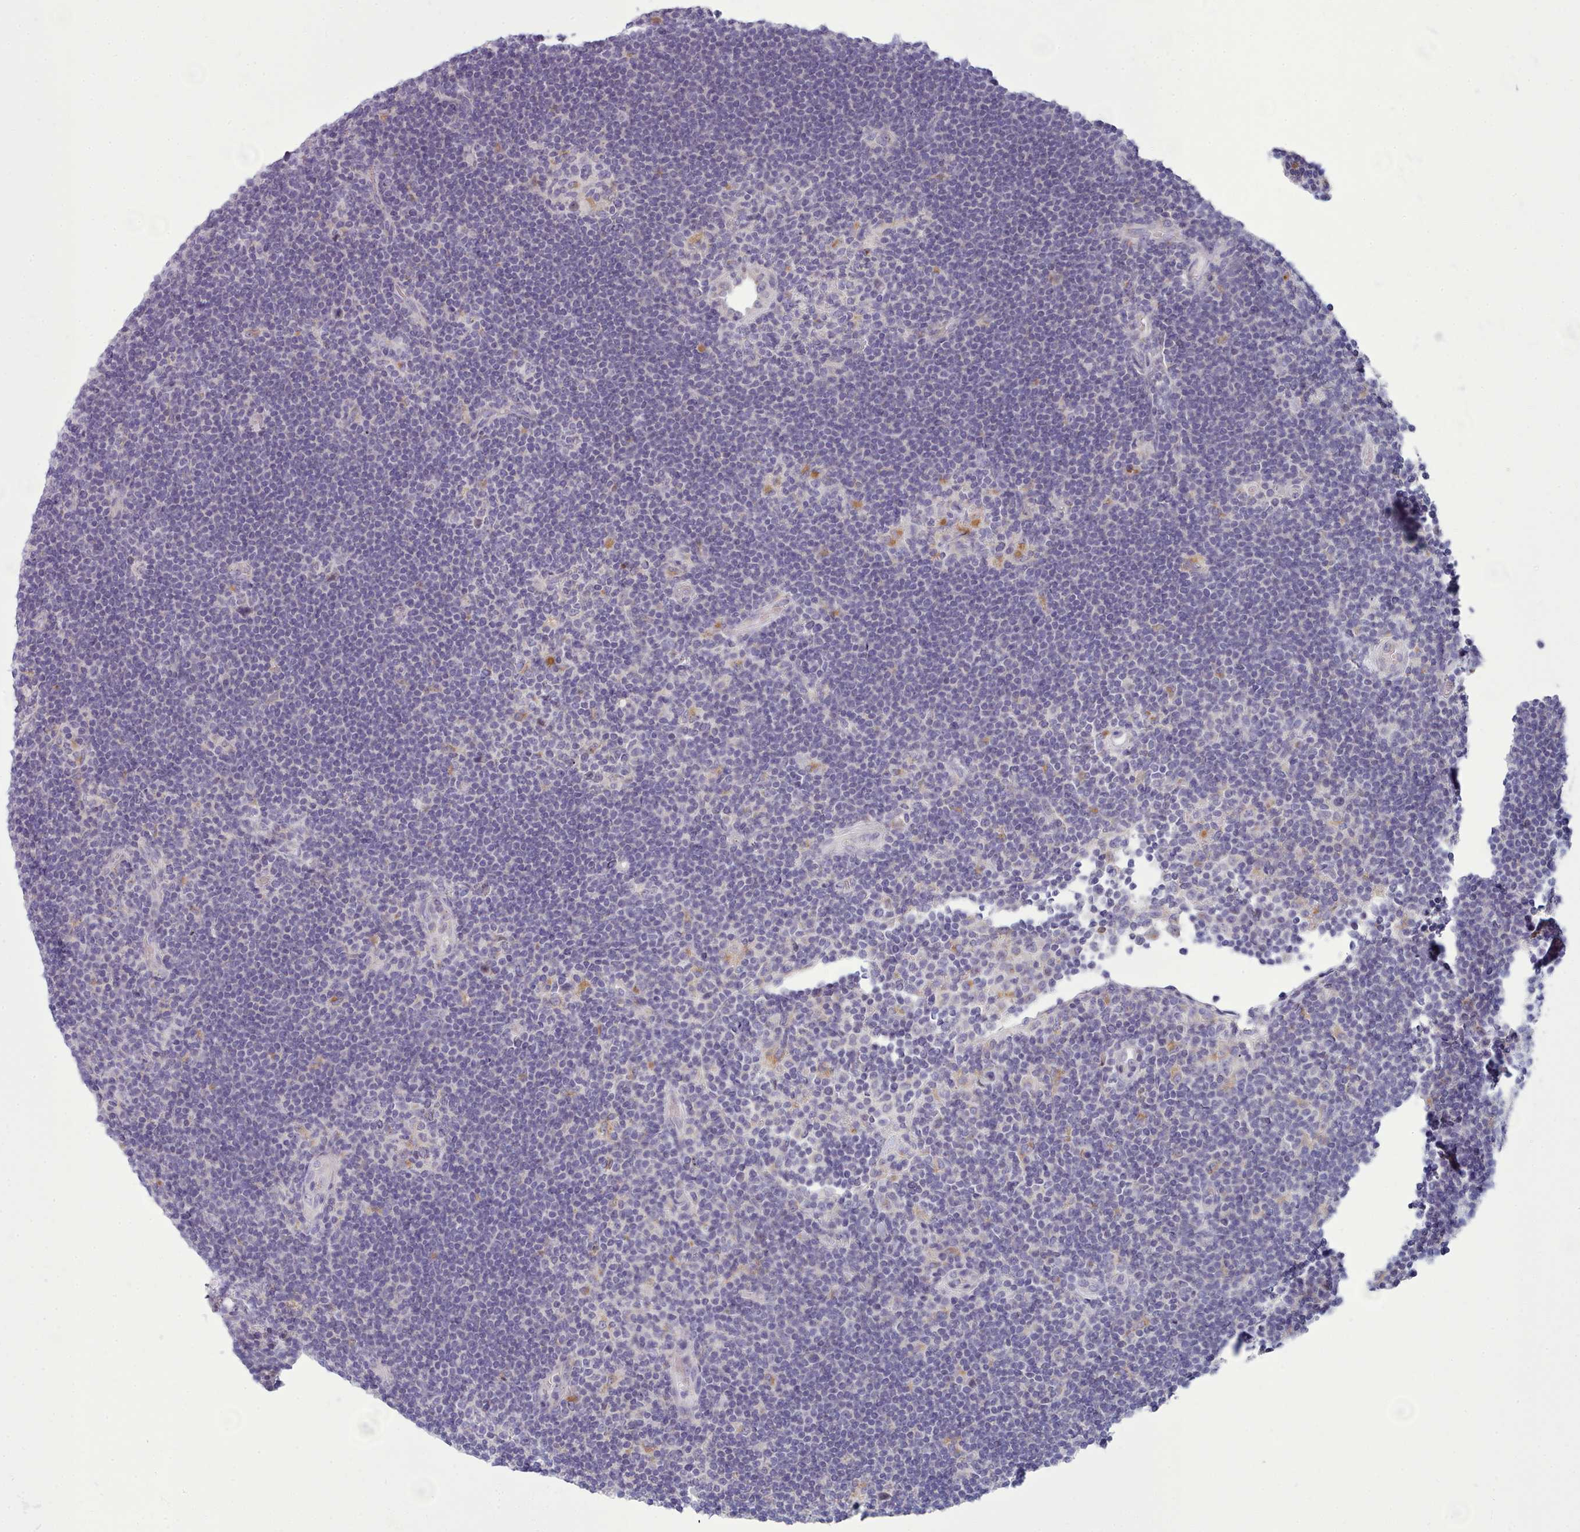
{"staining": {"intensity": "negative", "quantity": "none", "location": "none"}, "tissue": "lymphoma", "cell_type": "Tumor cells", "image_type": "cancer", "snomed": [{"axis": "morphology", "description": "Hodgkin's disease, NOS"}, {"axis": "topography", "description": "Lymph node"}], "caption": "This is an immunohistochemistry (IHC) histopathology image of Hodgkin's disease. There is no staining in tumor cells.", "gene": "MYRFL", "patient": {"sex": "female", "age": 57}}